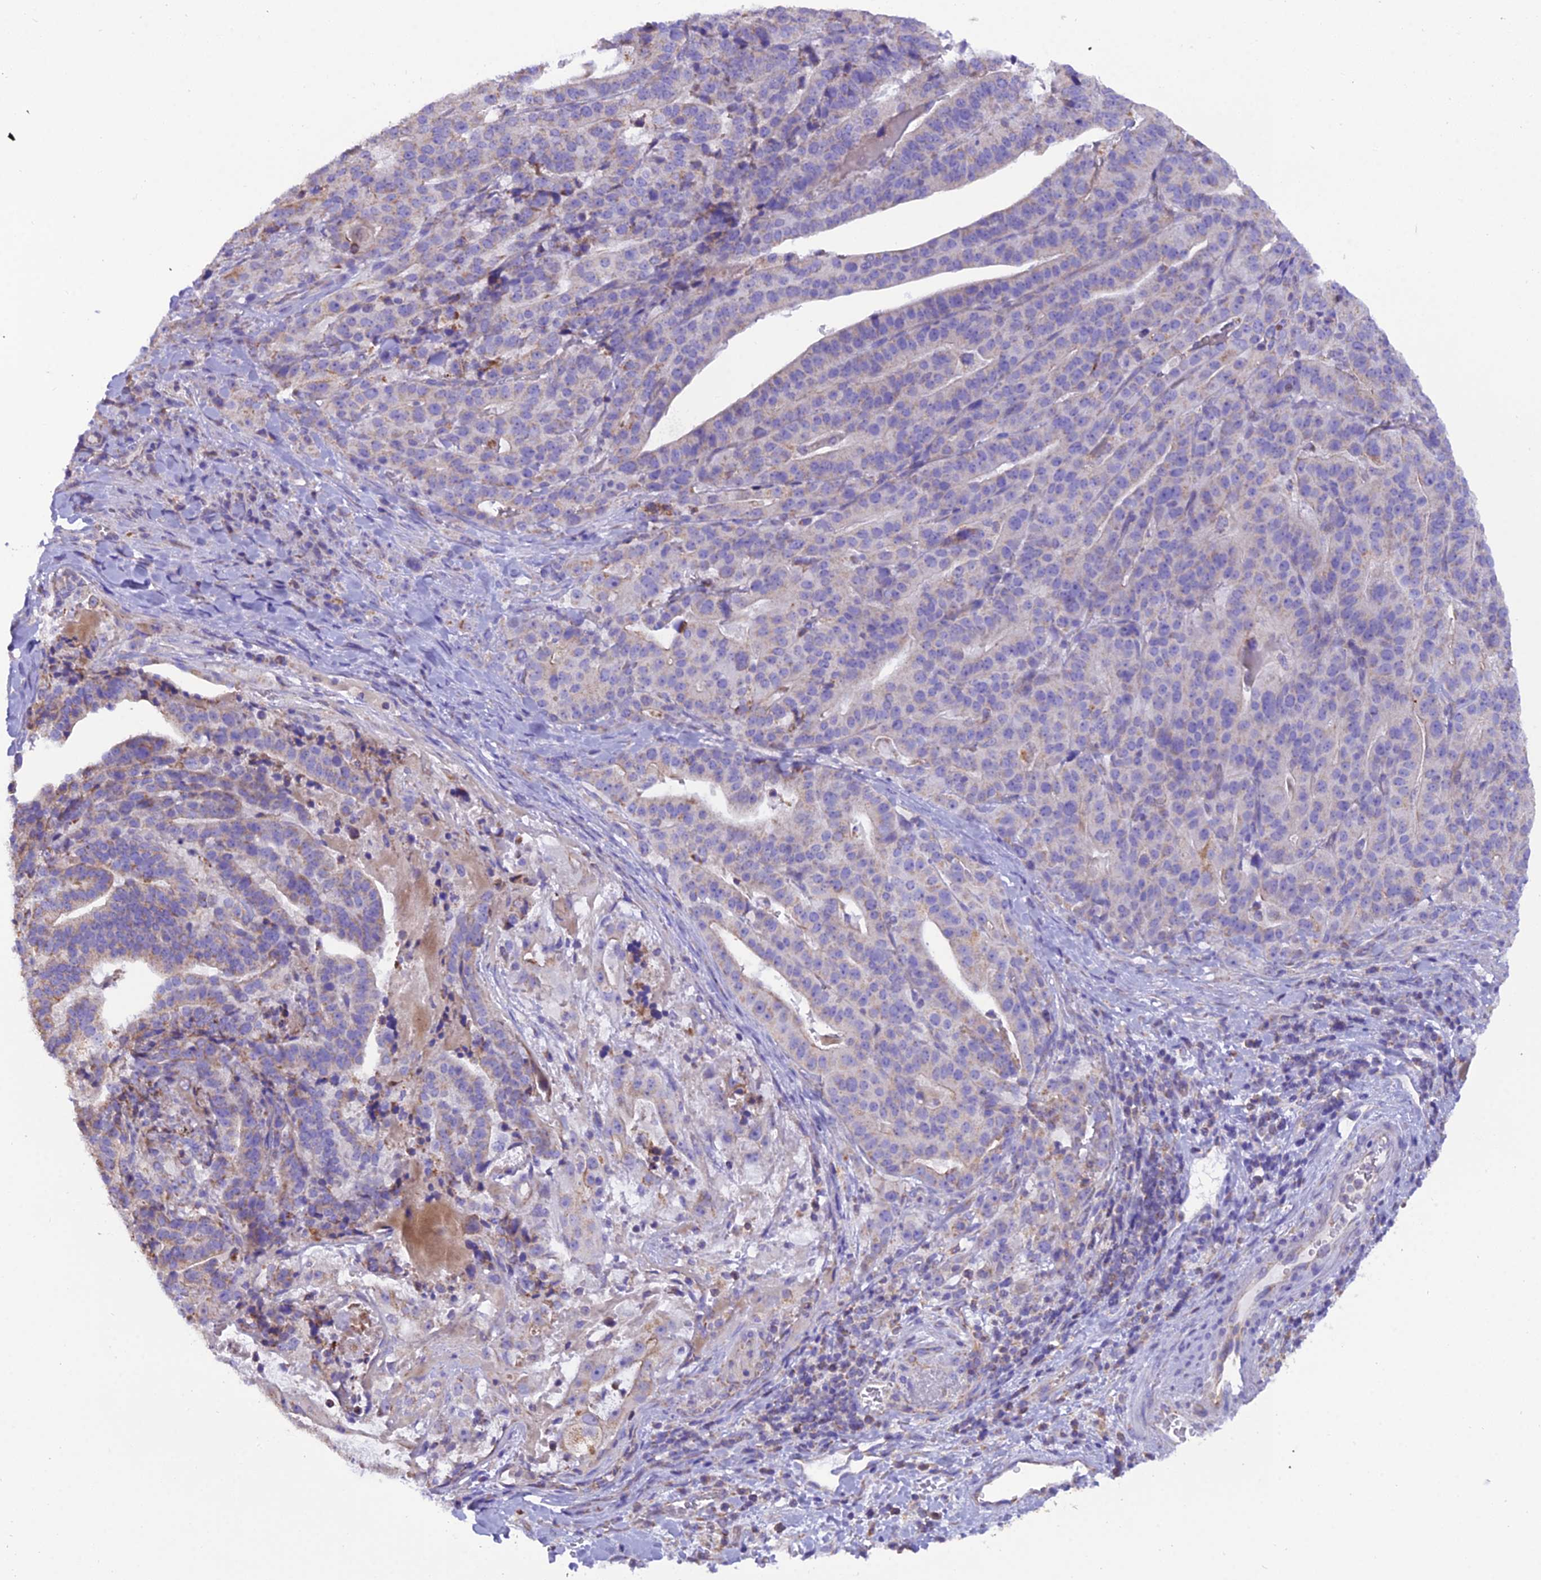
{"staining": {"intensity": "weak", "quantity": "25%-75%", "location": "cytoplasmic/membranous"}, "tissue": "stomach cancer", "cell_type": "Tumor cells", "image_type": "cancer", "snomed": [{"axis": "morphology", "description": "Adenocarcinoma, NOS"}, {"axis": "topography", "description": "Stomach"}], "caption": "There is low levels of weak cytoplasmic/membranous expression in tumor cells of stomach cancer (adenocarcinoma), as demonstrated by immunohistochemical staining (brown color).", "gene": "GPD1", "patient": {"sex": "male", "age": 48}}